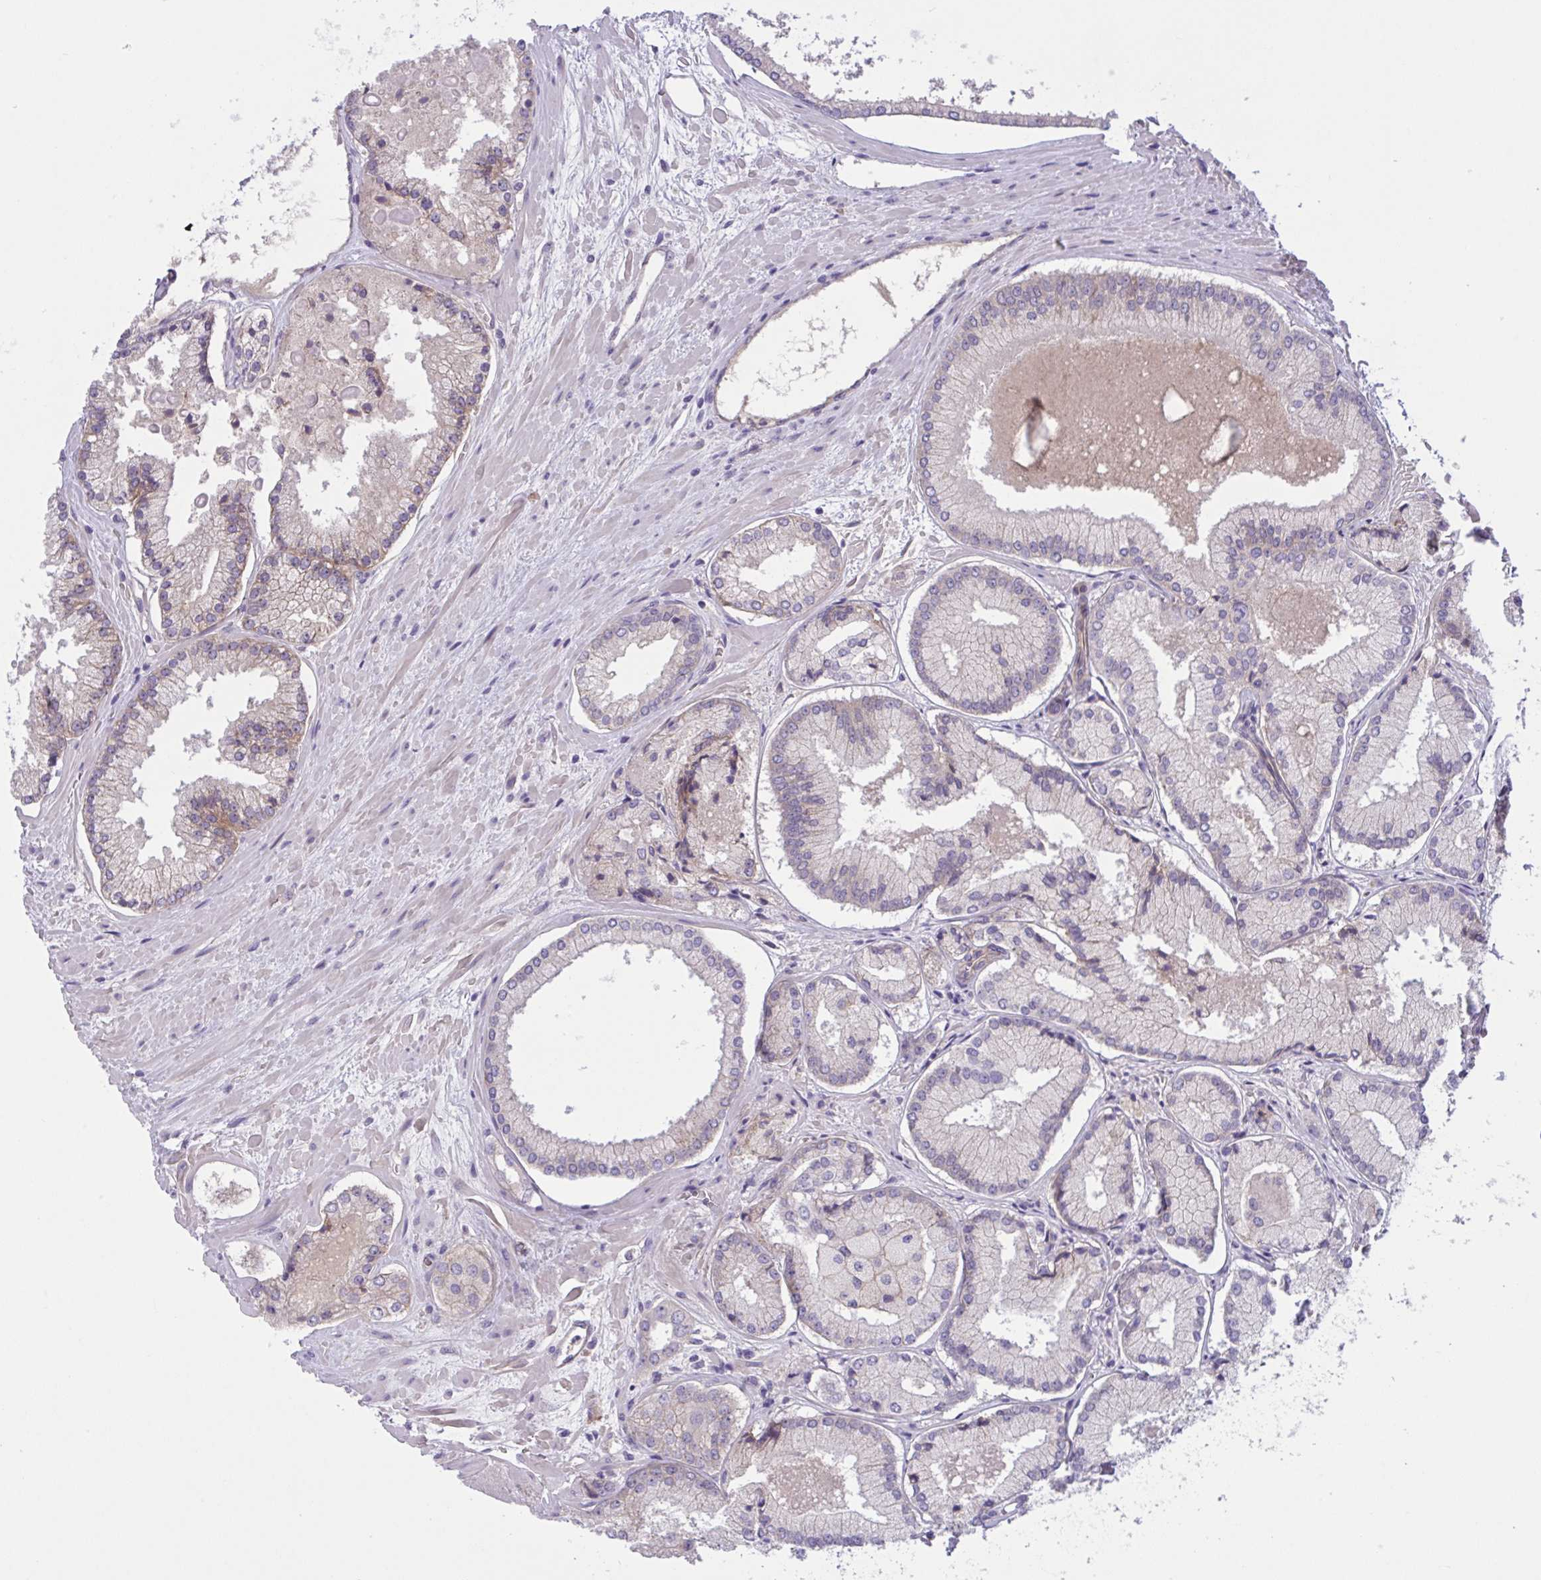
{"staining": {"intensity": "weak", "quantity": "<25%", "location": "cytoplasmic/membranous"}, "tissue": "prostate cancer", "cell_type": "Tumor cells", "image_type": "cancer", "snomed": [{"axis": "morphology", "description": "Adenocarcinoma, High grade"}, {"axis": "topography", "description": "Prostate"}], "caption": "Prostate cancer (high-grade adenocarcinoma) stained for a protein using immunohistochemistry (IHC) displays no staining tumor cells.", "gene": "TTC7B", "patient": {"sex": "male", "age": 73}}